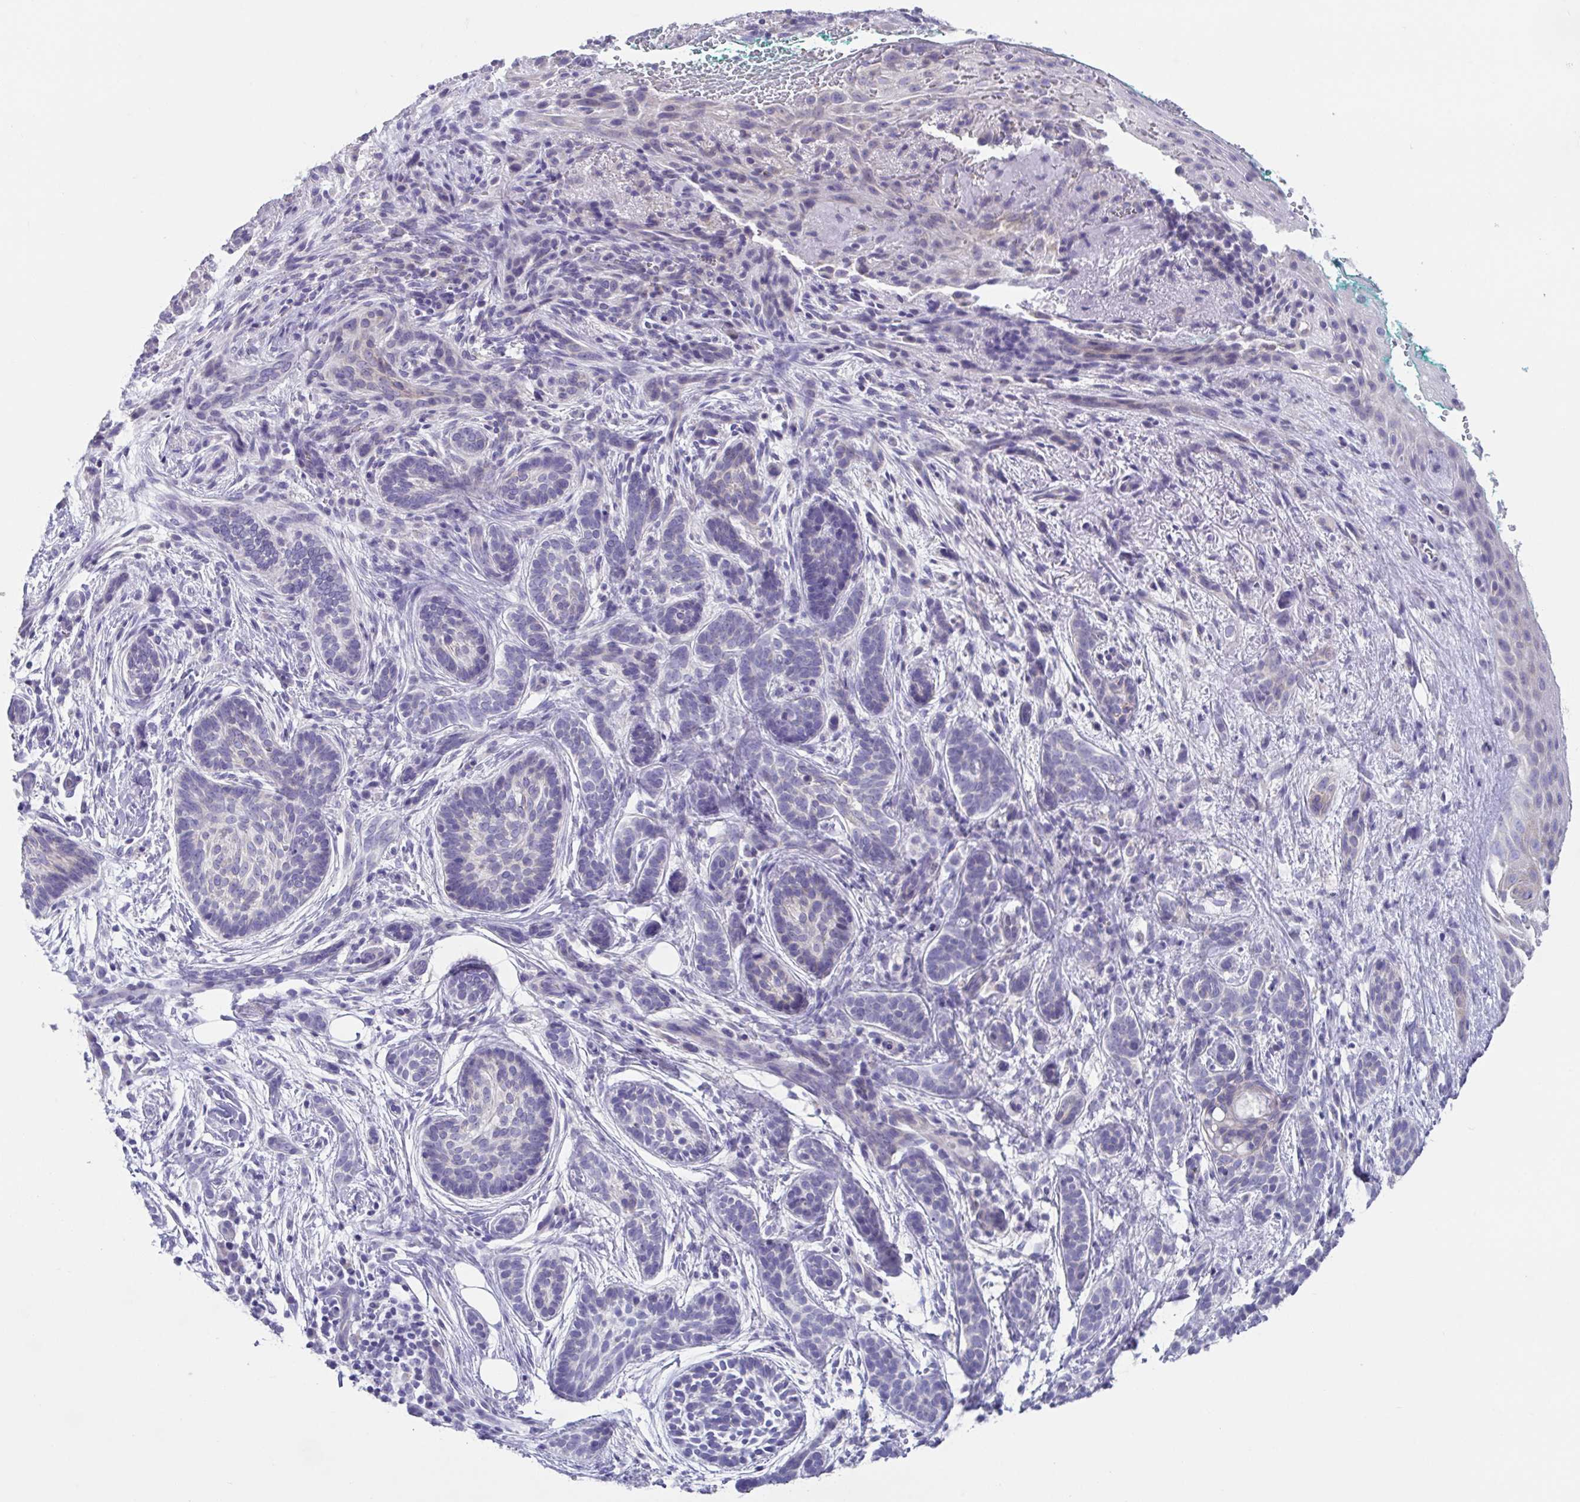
{"staining": {"intensity": "negative", "quantity": "none", "location": "none"}, "tissue": "skin cancer", "cell_type": "Tumor cells", "image_type": "cancer", "snomed": [{"axis": "morphology", "description": "Basal cell carcinoma"}, {"axis": "topography", "description": "Skin"}], "caption": "An immunohistochemistry histopathology image of skin cancer is shown. There is no staining in tumor cells of skin cancer. The staining was performed using DAB (3,3'-diaminobenzidine) to visualize the protein expression in brown, while the nuclei were stained in blue with hematoxylin (Magnification: 20x).", "gene": "RDH11", "patient": {"sex": "male", "age": 63}}